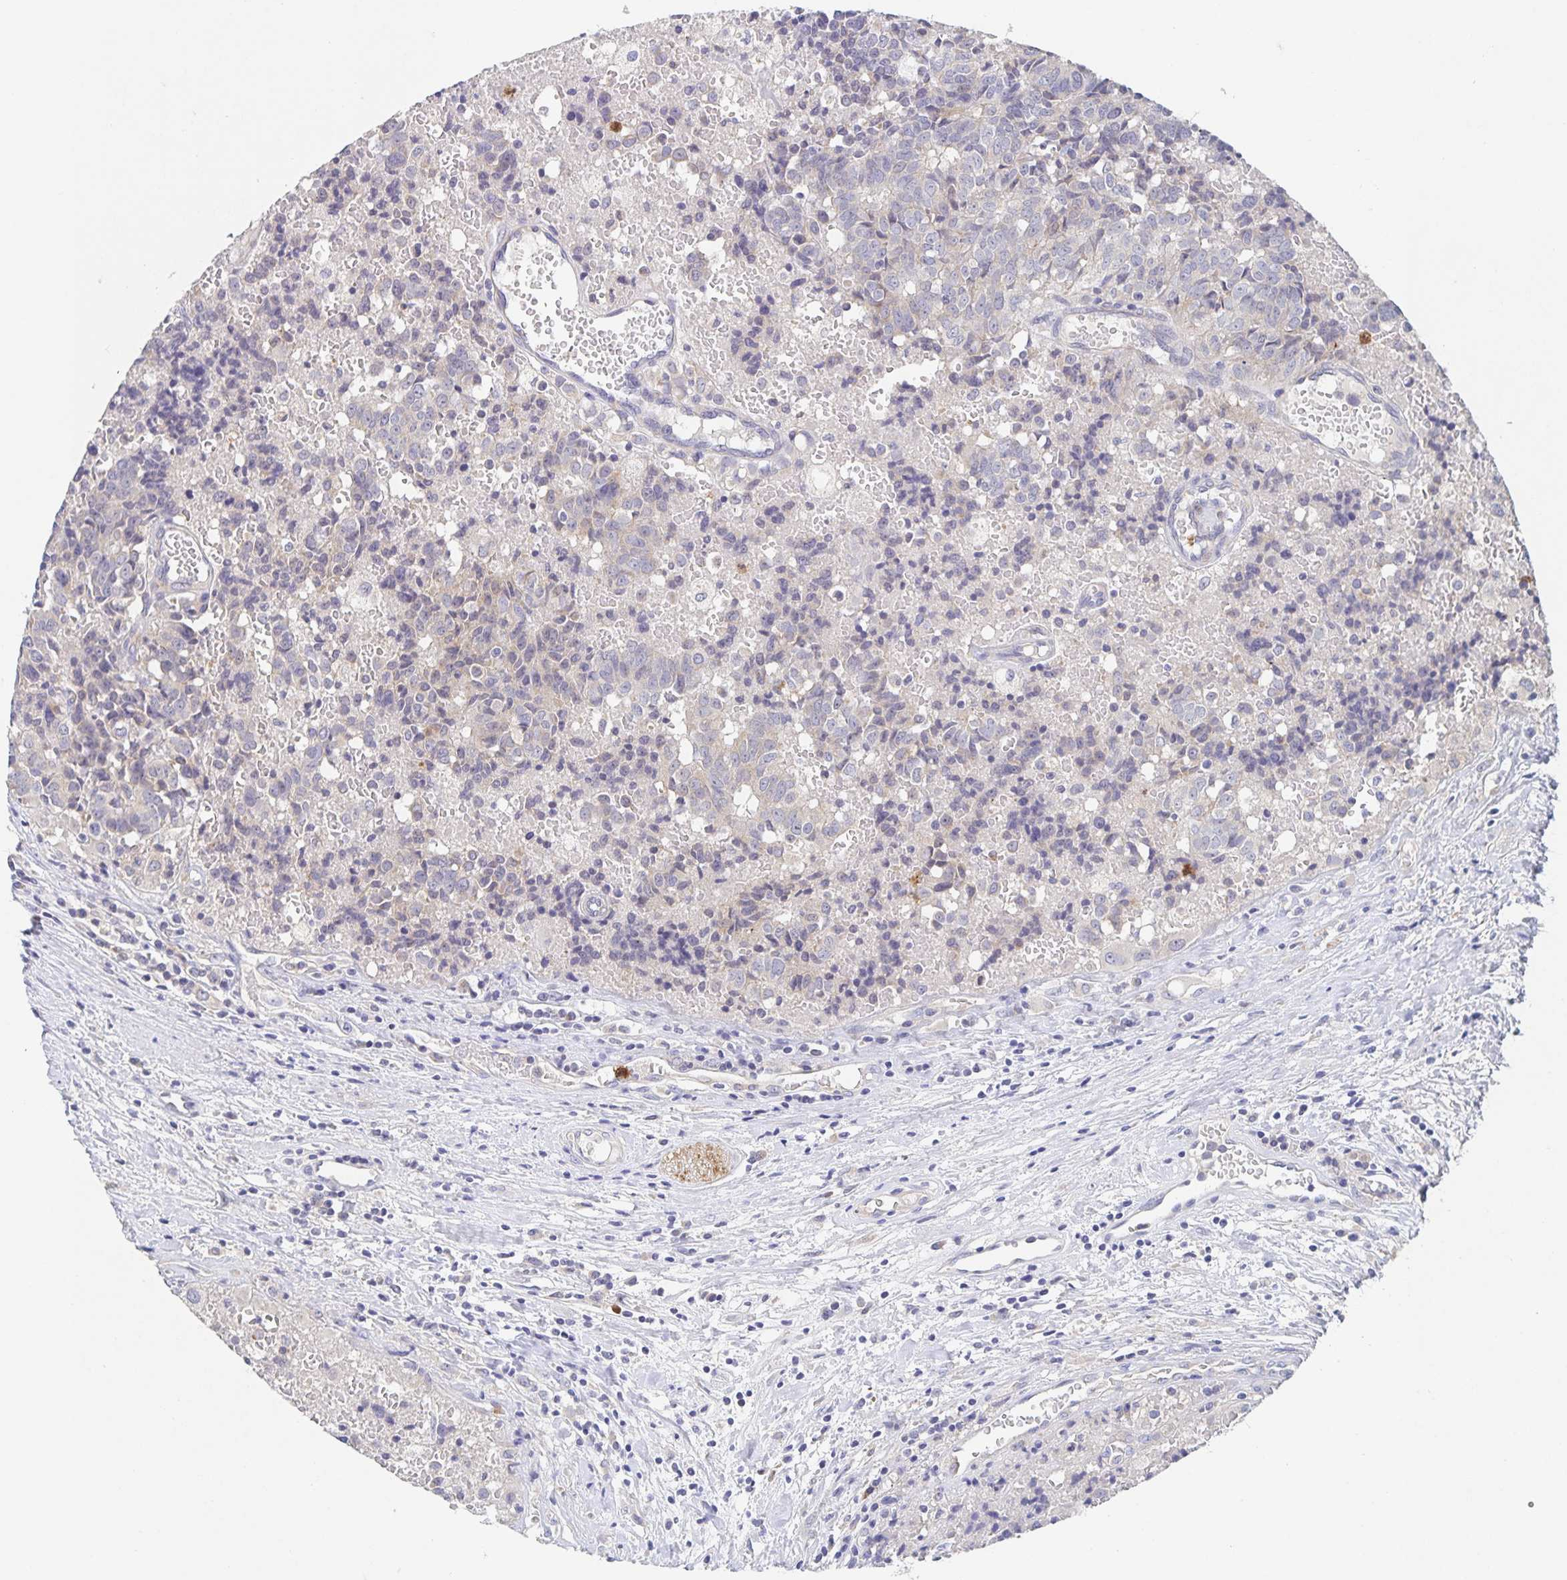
{"staining": {"intensity": "negative", "quantity": "none", "location": "none"}, "tissue": "prostate cancer", "cell_type": "Tumor cells", "image_type": "cancer", "snomed": [{"axis": "morphology", "description": "Adenocarcinoma, High grade"}, {"axis": "topography", "description": "Prostate and seminal vesicle, NOS"}], "caption": "Immunohistochemistry histopathology image of neoplastic tissue: prostate cancer (high-grade adenocarcinoma) stained with DAB exhibits no significant protein positivity in tumor cells.", "gene": "CDC42BPG", "patient": {"sex": "male", "age": 60}}